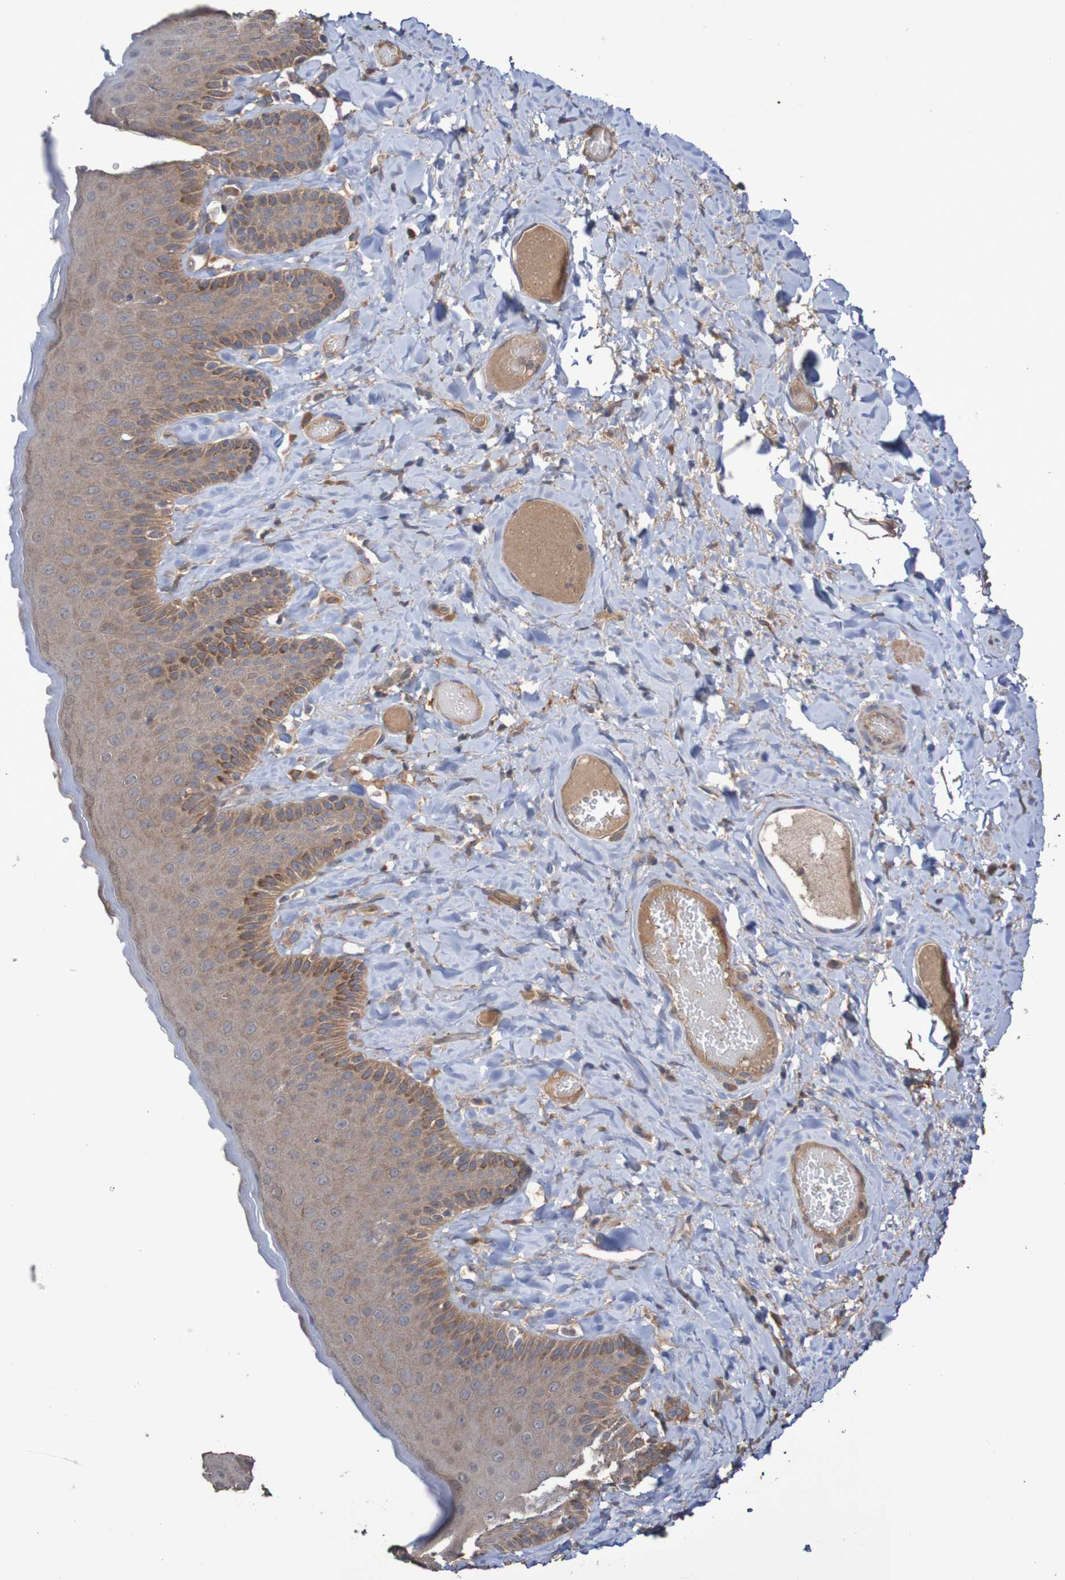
{"staining": {"intensity": "moderate", "quantity": ">75%", "location": "cytoplasmic/membranous"}, "tissue": "skin", "cell_type": "Epidermal cells", "image_type": "normal", "snomed": [{"axis": "morphology", "description": "Normal tissue, NOS"}, {"axis": "topography", "description": "Anal"}], "caption": "An immunohistochemistry (IHC) histopathology image of benign tissue is shown. Protein staining in brown labels moderate cytoplasmic/membranous positivity in skin within epidermal cells. (Brightfield microscopy of DAB IHC at high magnification).", "gene": "PHYH", "patient": {"sex": "male", "age": 69}}